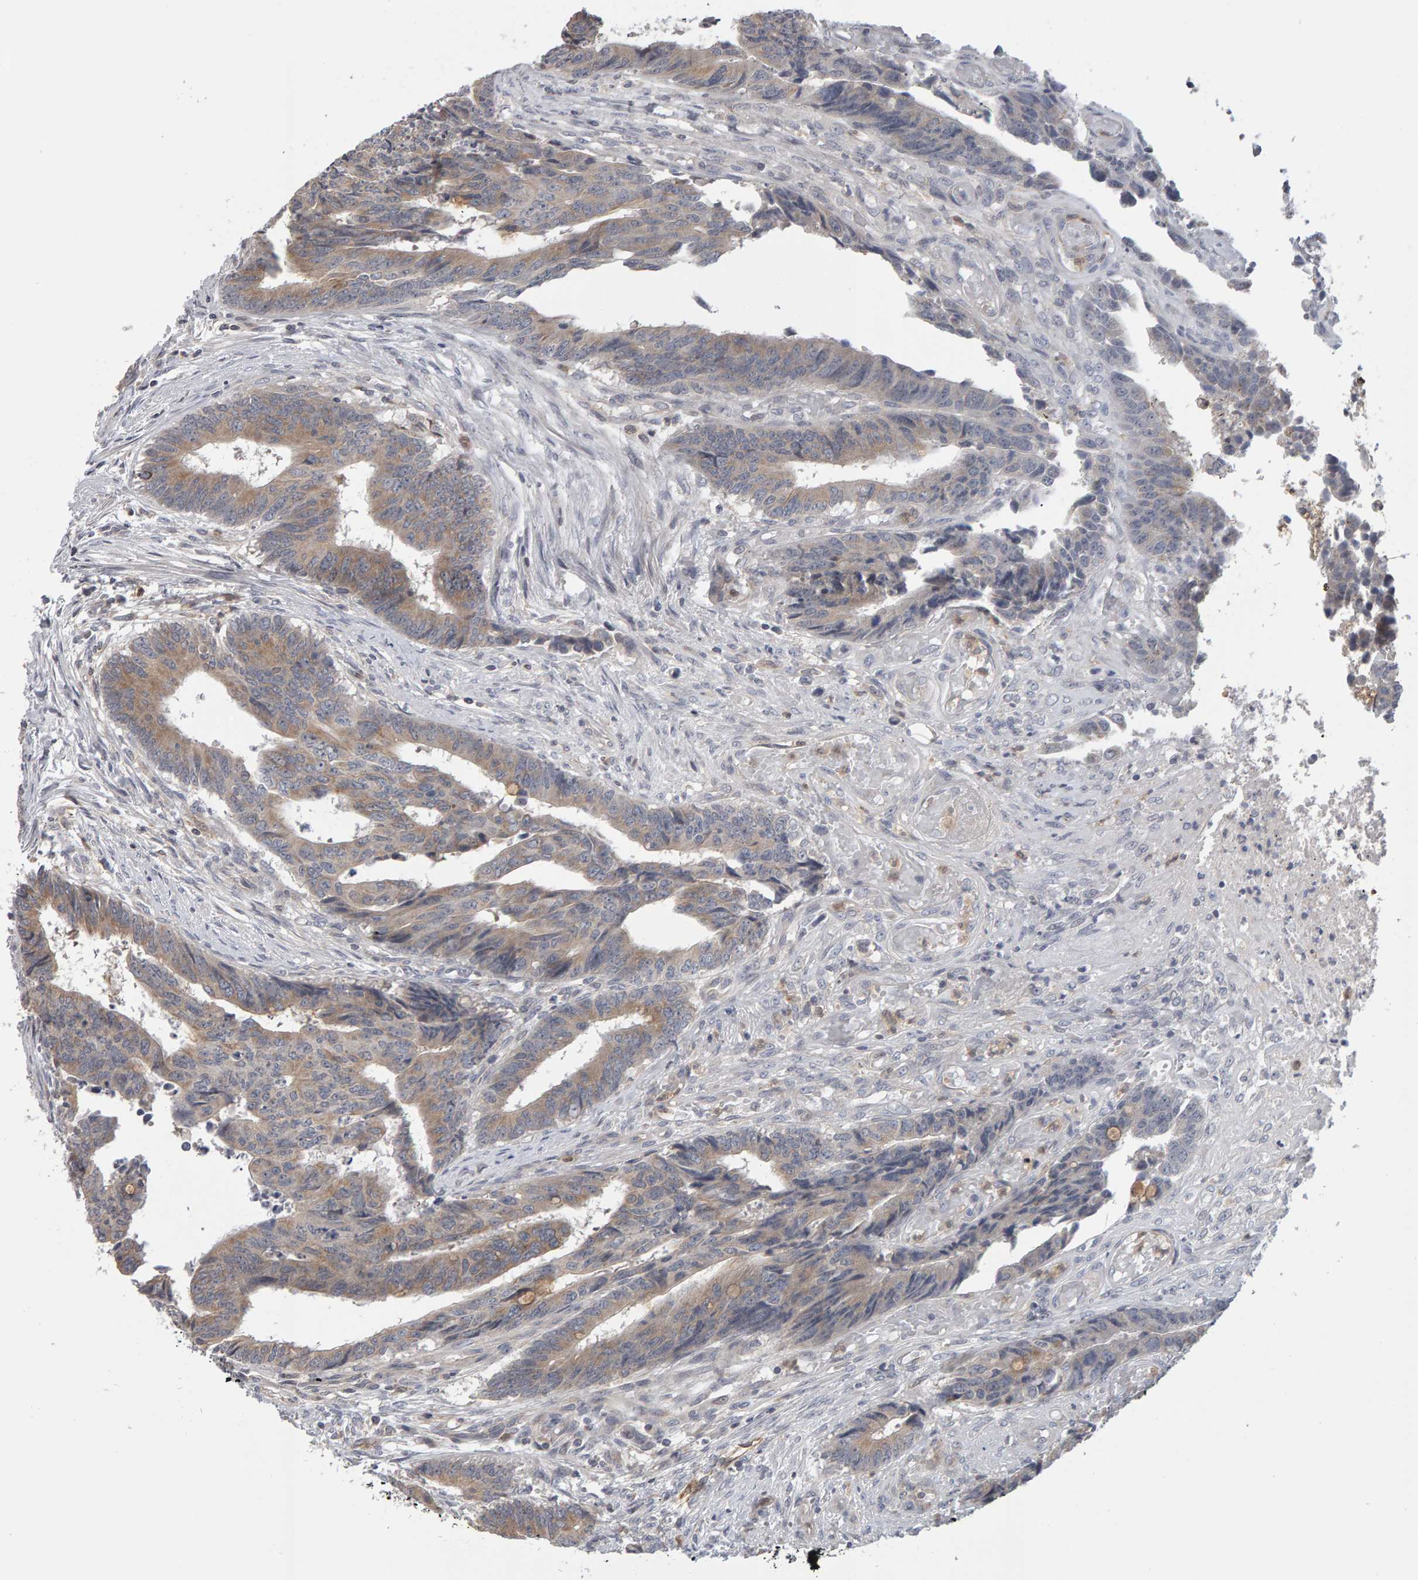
{"staining": {"intensity": "weak", "quantity": ">75%", "location": "cytoplasmic/membranous"}, "tissue": "colorectal cancer", "cell_type": "Tumor cells", "image_type": "cancer", "snomed": [{"axis": "morphology", "description": "Adenocarcinoma, NOS"}, {"axis": "topography", "description": "Rectum"}], "caption": "A photomicrograph showing weak cytoplasmic/membranous positivity in about >75% of tumor cells in colorectal cancer (adenocarcinoma), as visualized by brown immunohistochemical staining.", "gene": "MSRA", "patient": {"sex": "male", "age": 84}}